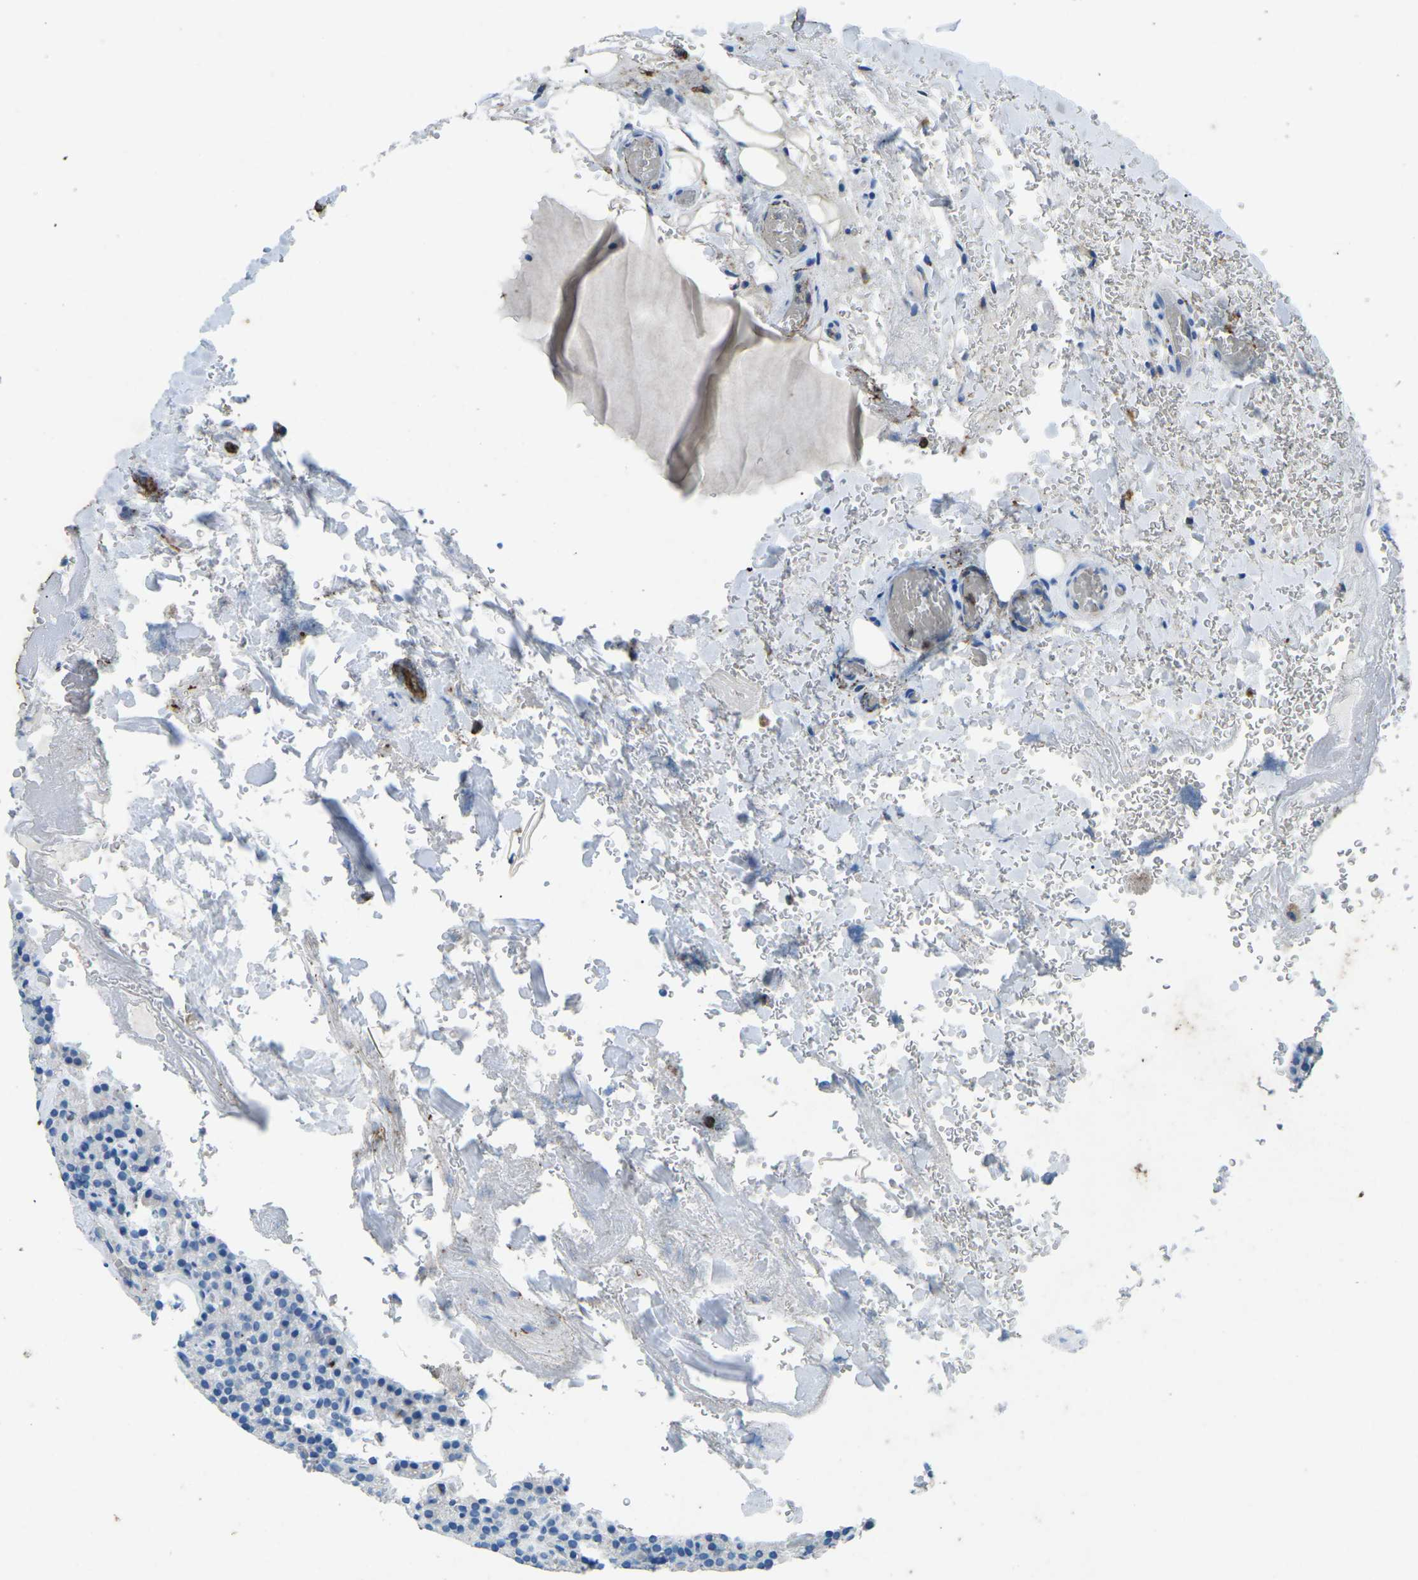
{"staining": {"intensity": "negative", "quantity": "none", "location": "none"}, "tissue": "parathyroid gland", "cell_type": "Glandular cells", "image_type": "normal", "snomed": [{"axis": "morphology", "description": "Normal tissue, NOS"}, {"axis": "topography", "description": "Parathyroid gland"}], "caption": "IHC photomicrograph of normal parathyroid gland: parathyroid gland stained with DAB (3,3'-diaminobenzidine) displays no significant protein expression in glandular cells. (DAB (3,3'-diaminobenzidine) IHC, high magnification).", "gene": "CTAGE1", "patient": {"sex": "female", "age": 47}}